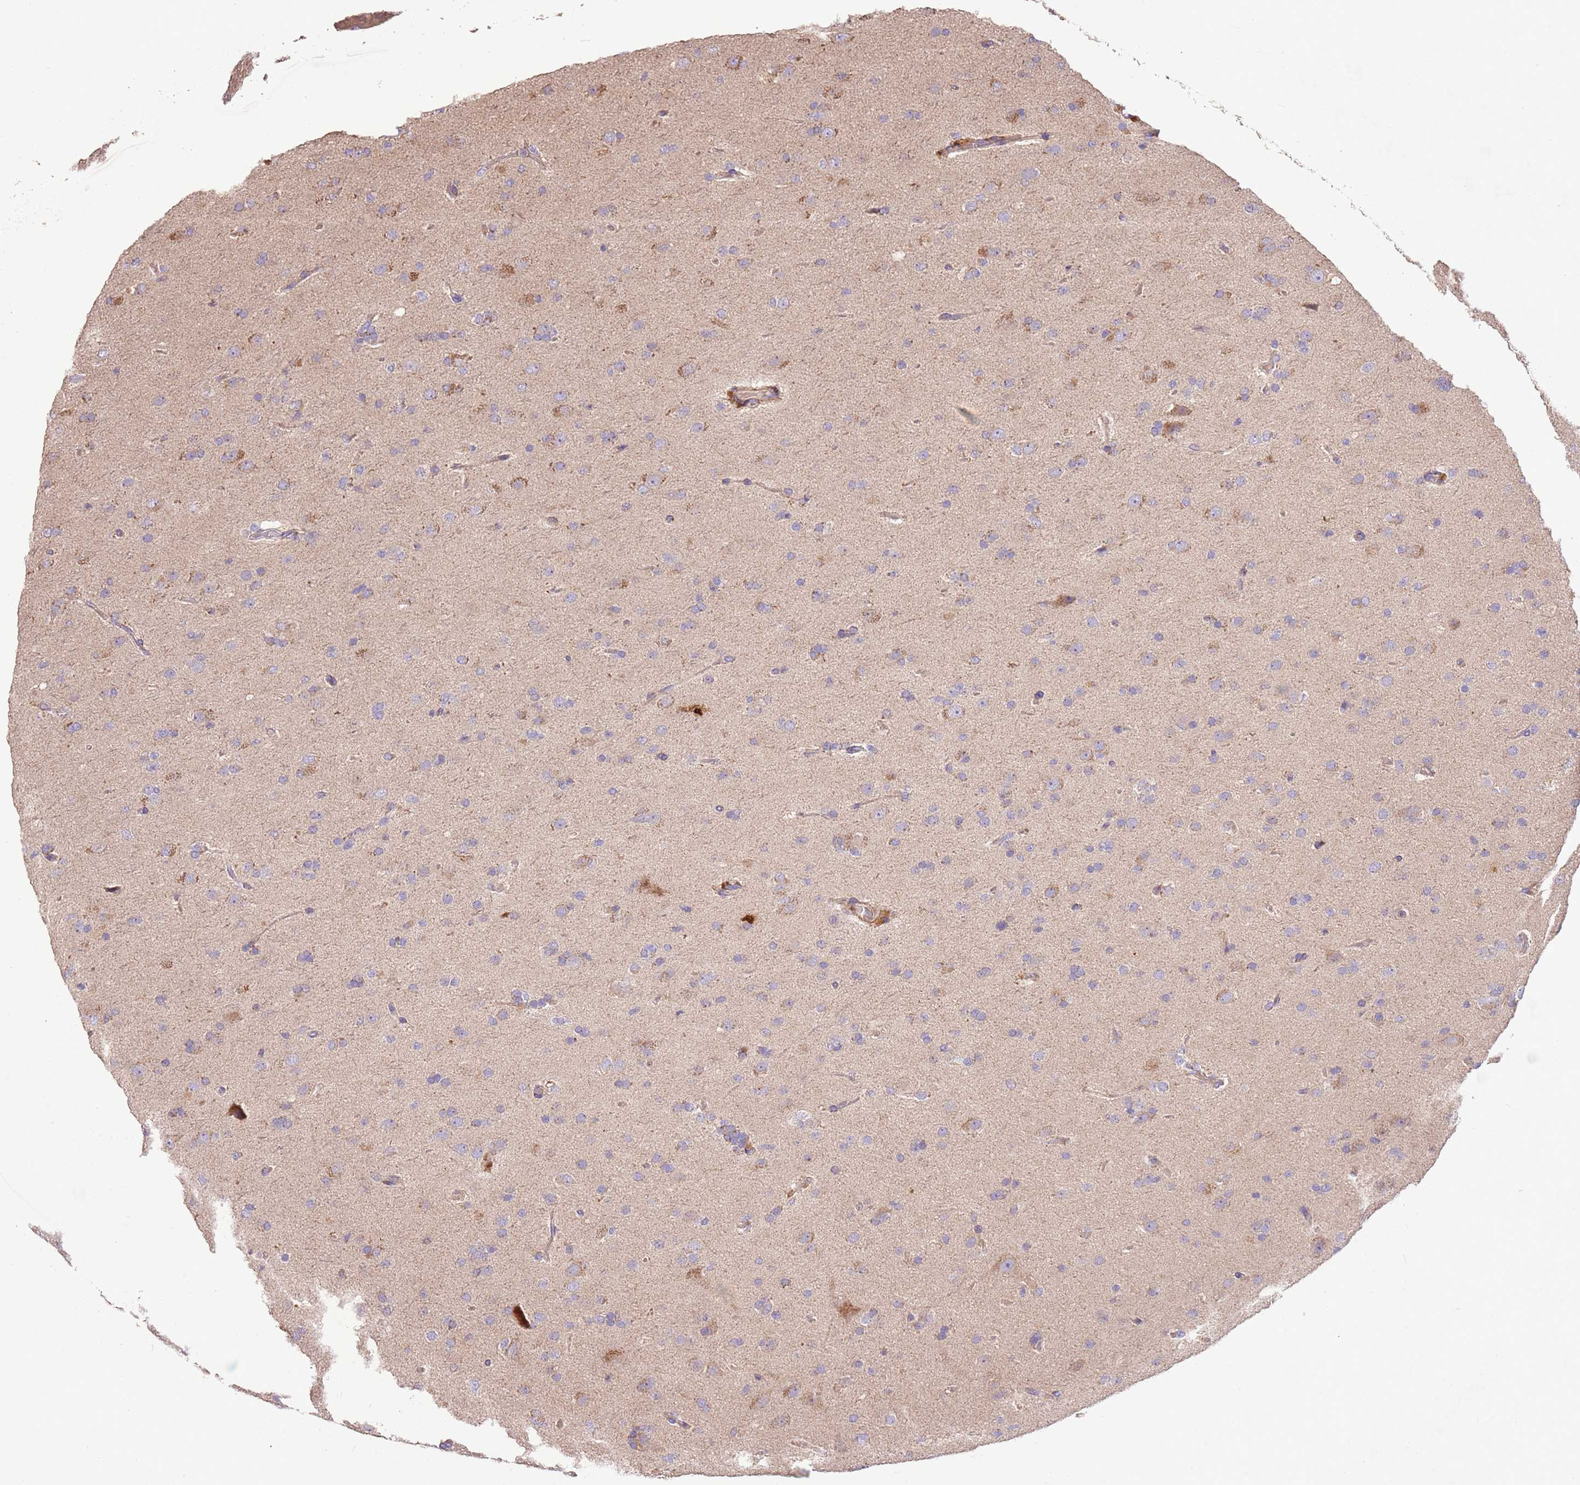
{"staining": {"intensity": "weak", "quantity": "<25%", "location": "cytoplasmic/membranous"}, "tissue": "glioma", "cell_type": "Tumor cells", "image_type": "cancer", "snomed": [{"axis": "morphology", "description": "Glioma, malignant, Low grade"}, {"axis": "topography", "description": "Brain"}], "caption": "The photomicrograph shows no staining of tumor cells in glioma.", "gene": "PIGA", "patient": {"sex": "male", "age": 65}}